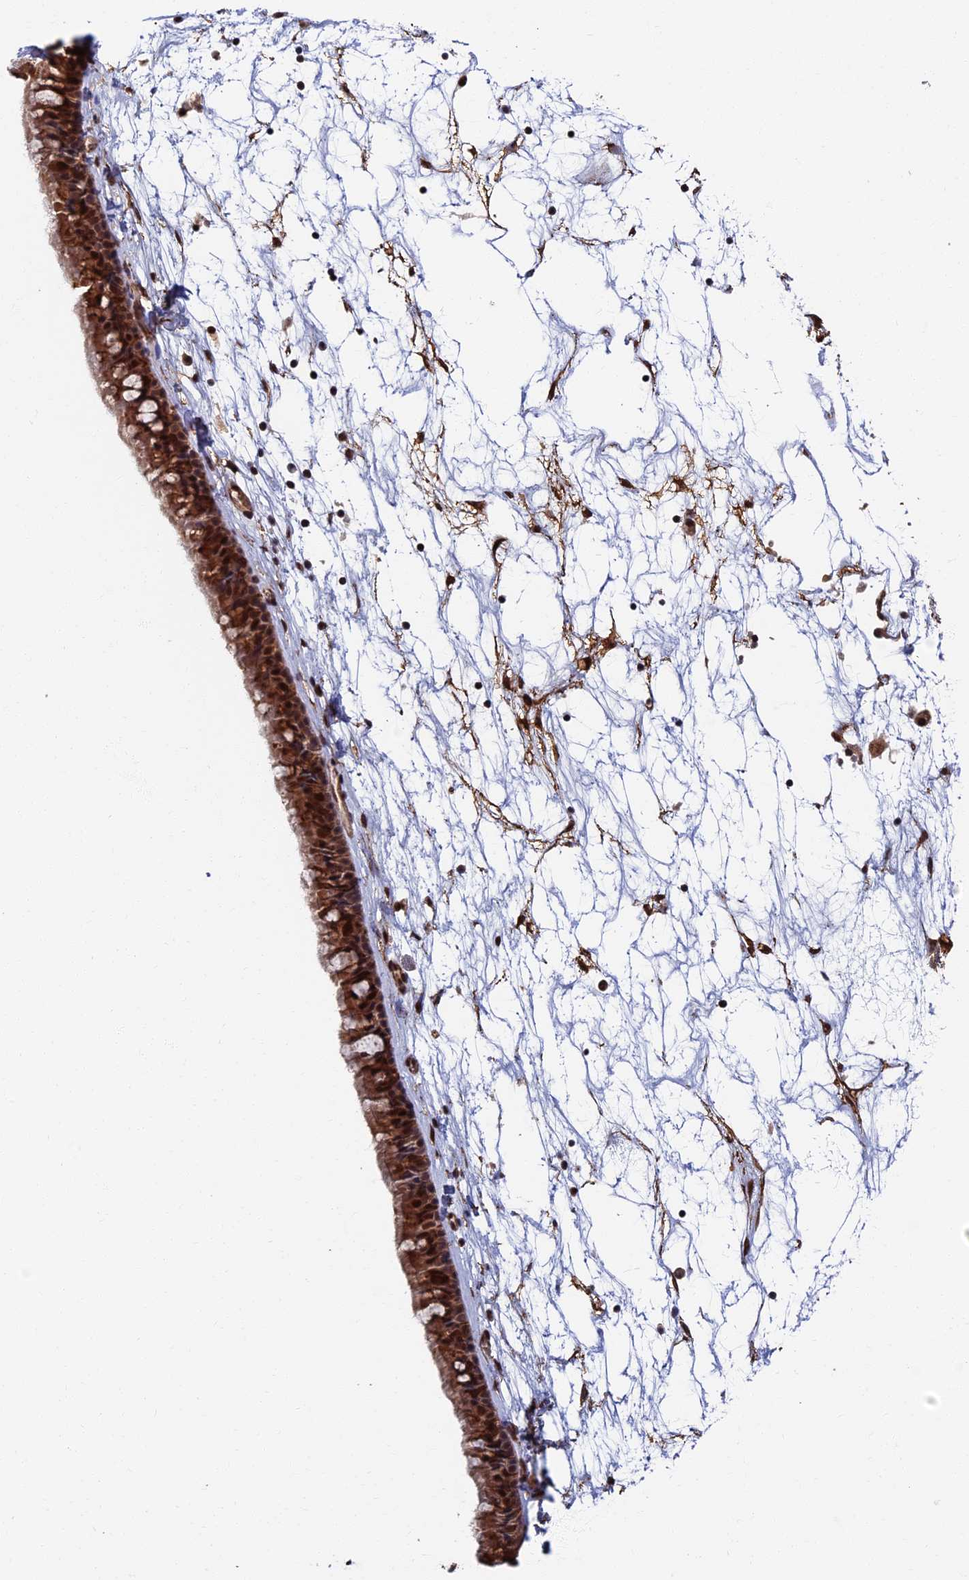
{"staining": {"intensity": "strong", "quantity": ">75%", "location": "cytoplasmic/membranous,nuclear"}, "tissue": "nasopharynx", "cell_type": "Respiratory epithelial cells", "image_type": "normal", "snomed": [{"axis": "morphology", "description": "Normal tissue, NOS"}, {"axis": "topography", "description": "Nasopharynx"}], "caption": "Benign nasopharynx exhibits strong cytoplasmic/membranous,nuclear staining in about >75% of respiratory epithelial cells, visualized by immunohistochemistry.", "gene": "CTDP1", "patient": {"sex": "male", "age": 64}}